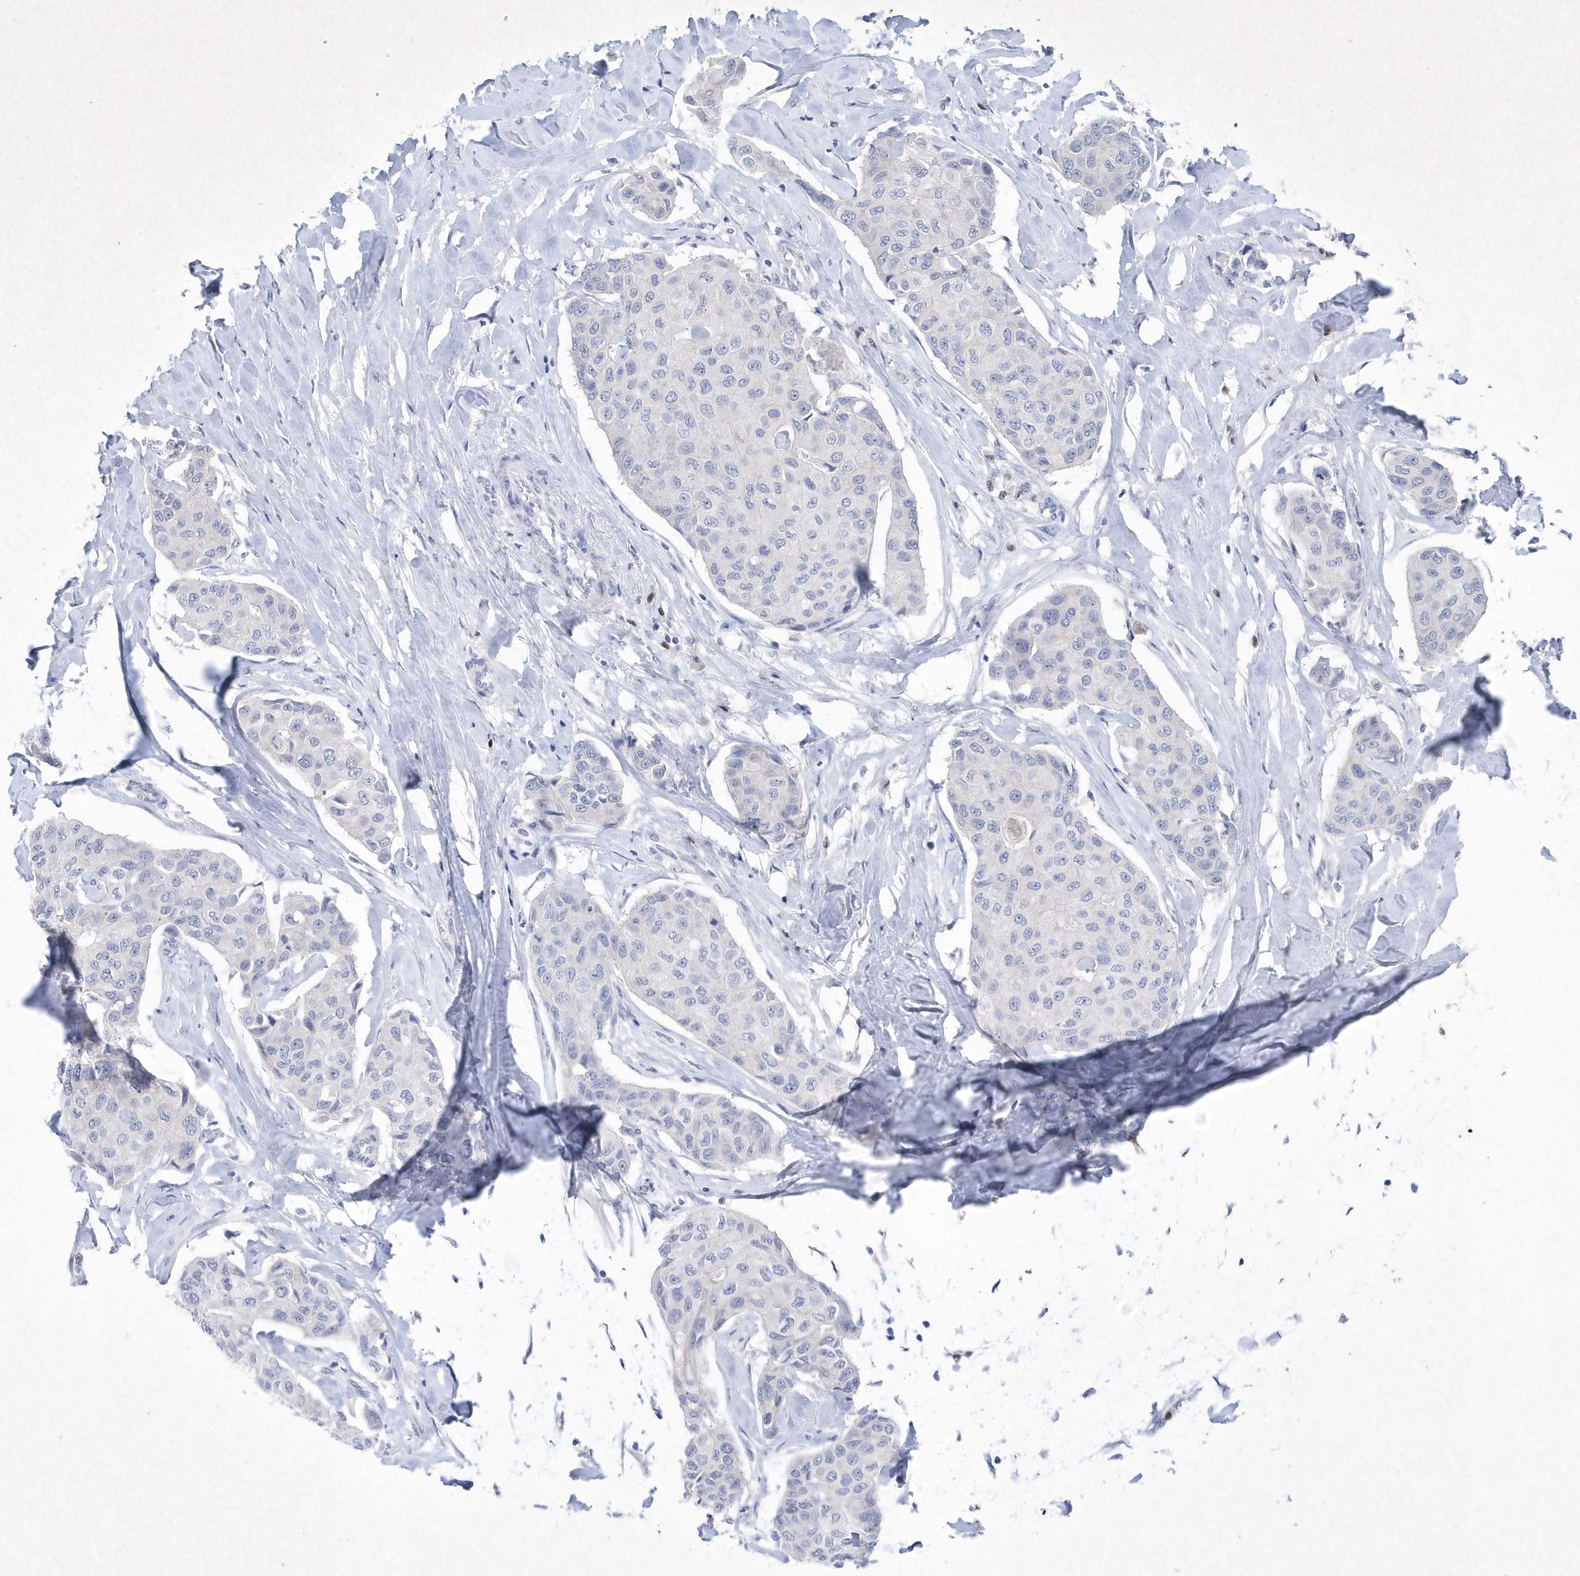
{"staining": {"intensity": "negative", "quantity": "none", "location": "none"}, "tissue": "breast cancer", "cell_type": "Tumor cells", "image_type": "cancer", "snomed": [{"axis": "morphology", "description": "Duct carcinoma"}, {"axis": "topography", "description": "Breast"}], "caption": "Tumor cells are negative for protein expression in human breast cancer (intraductal carcinoma). (Brightfield microscopy of DAB (3,3'-diaminobenzidine) IHC at high magnification).", "gene": "BHLHA15", "patient": {"sex": "female", "age": 80}}